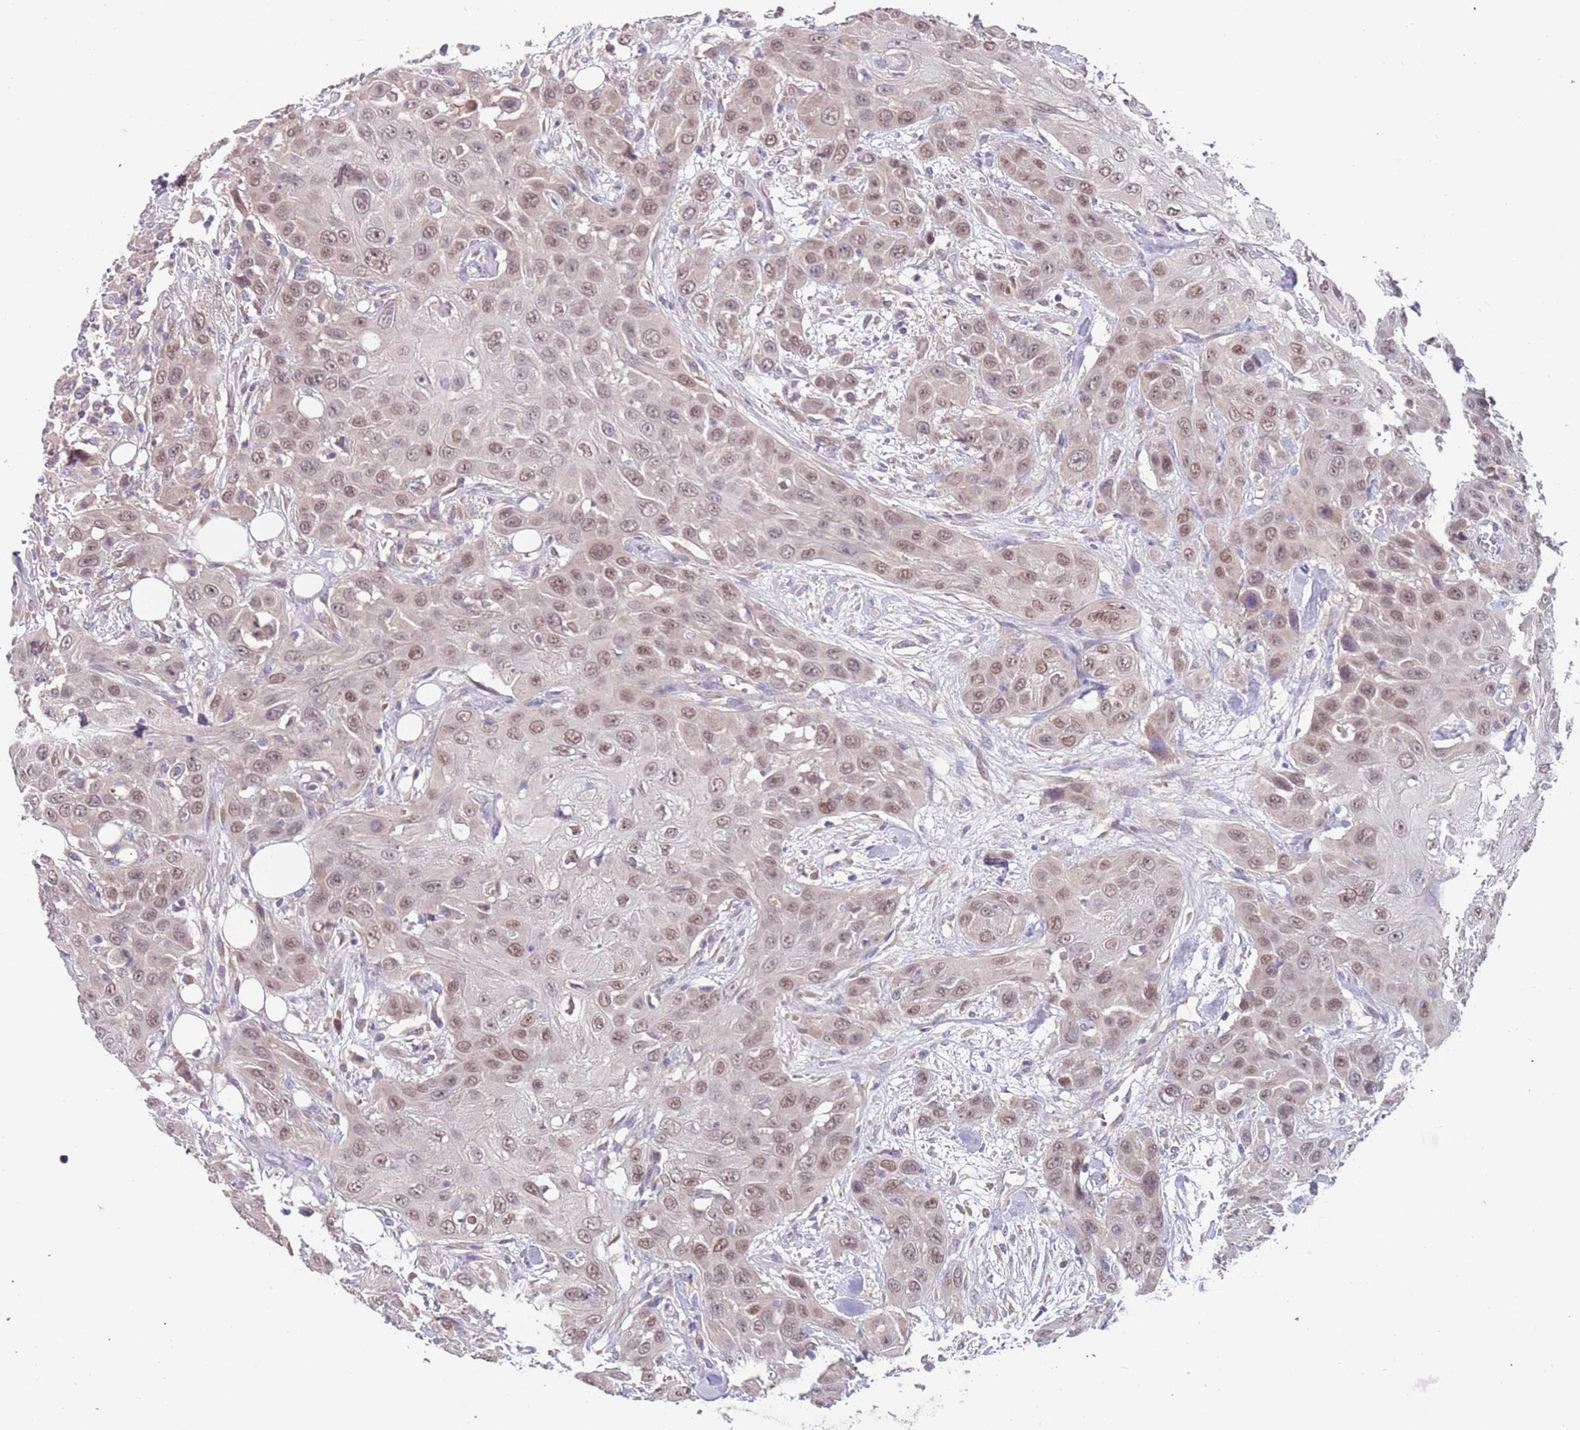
{"staining": {"intensity": "weak", "quantity": ">75%", "location": "nuclear"}, "tissue": "head and neck cancer", "cell_type": "Tumor cells", "image_type": "cancer", "snomed": [{"axis": "morphology", "description": "Squamous cell carcinoma, NOS"}, {"axis": "topography", "description": "Head-Neck"}], "caption": "The image reveals a brown stain indicating the presence of a protein in the nuclear of tumor cells in squamous cell carcinoma (head and neck).", "gene": "ZNF746", "patient": {"sex": "male", "age": 81}}